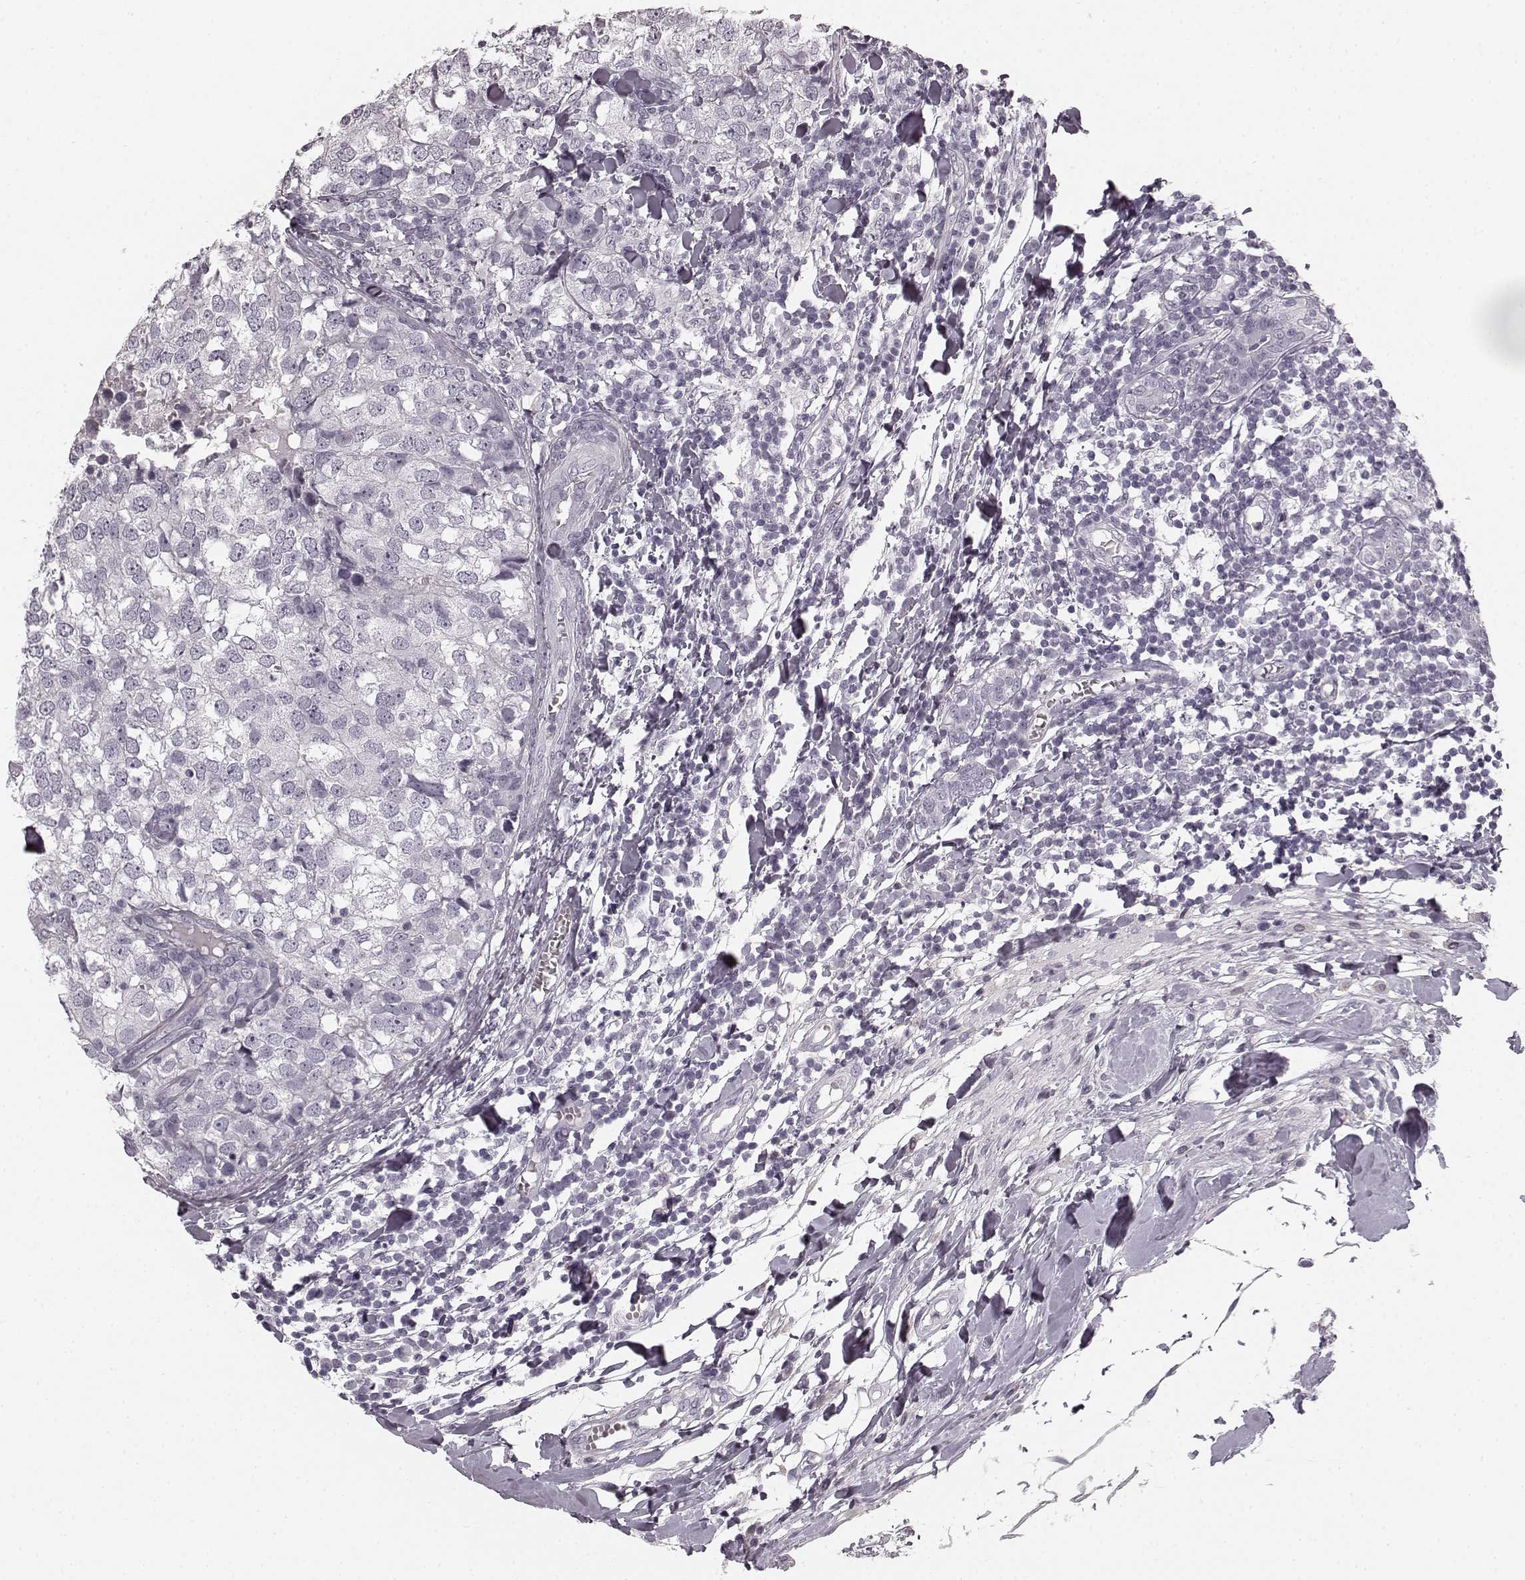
{"staining": {"intensity": "negative", "quantity": "none", "location": "none"}, "tissue": "breast cancer", "cell_type": "Tumor cells", "image_type": "cancer", "snomed": [{"axis": "morphology", "description": "Duct carcinoma"}, {"axis": "topography", "description": "Breast"}], "caption": "Tumor cells are negative for brown protein staining in breast cancer (intraductal carcinoma).", "gene": "TMPRSS15", "patient": {"sex": "female", "age": 30}}